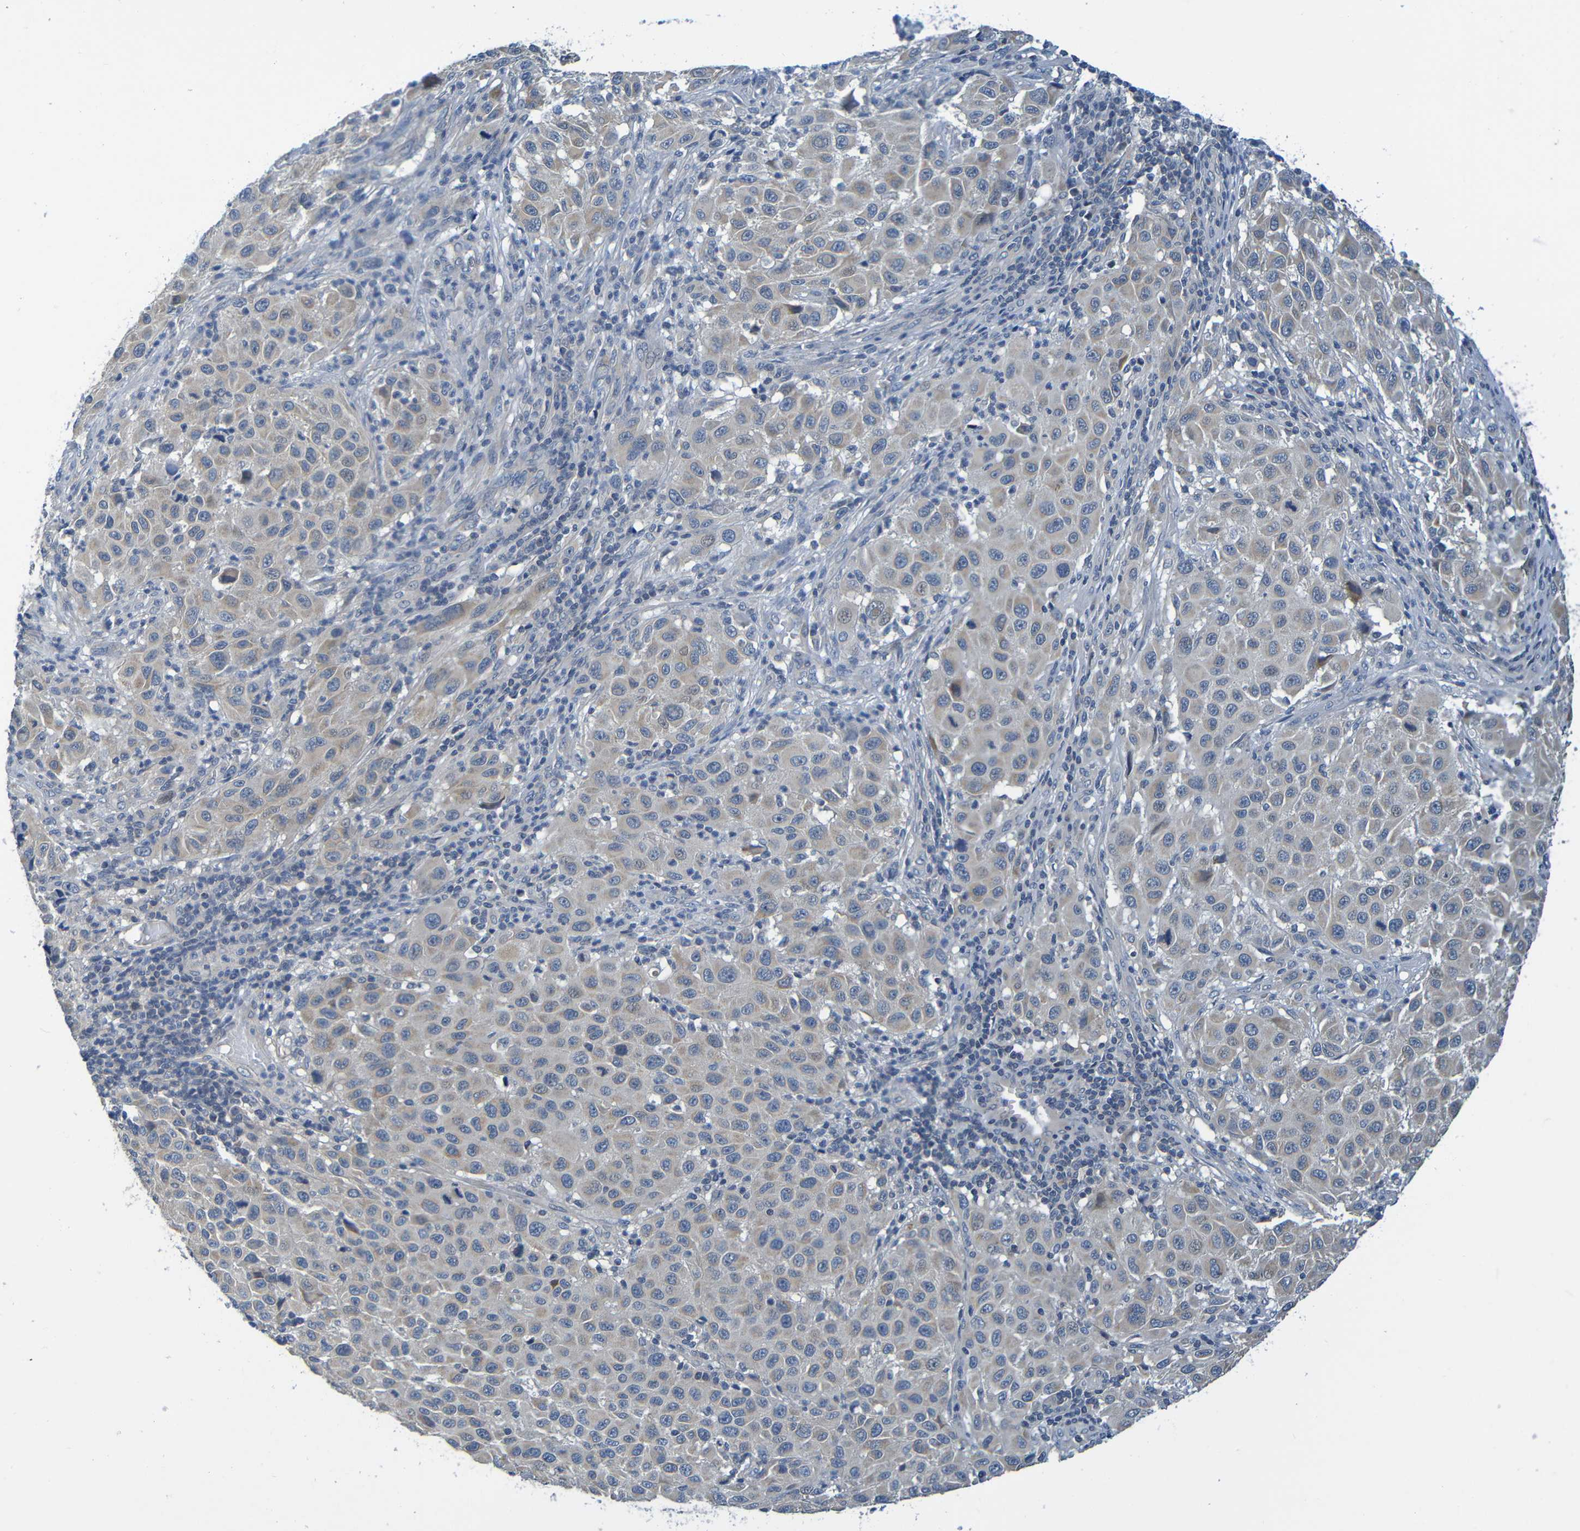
{"staining": {"intensity": "weak", "quantity": ">75%", "location": "cytoplasmic/membranous"}, "tissue": "melanoma", "cell_type": "Tumor cells", "image_type": "cancer", "snomed": [{"axis": "morphology", "description": "Malignant melanoma, Metastatic site"}, {"axis": "topography", "description": "Lymph node"}], "caption": "A brown stain highlights weak cytoplasmic/membranous positivity of a protein in human melanoma tumor cells.", "gene": "CYP4F2", "patient": {"sex": "male", "age": 61}}